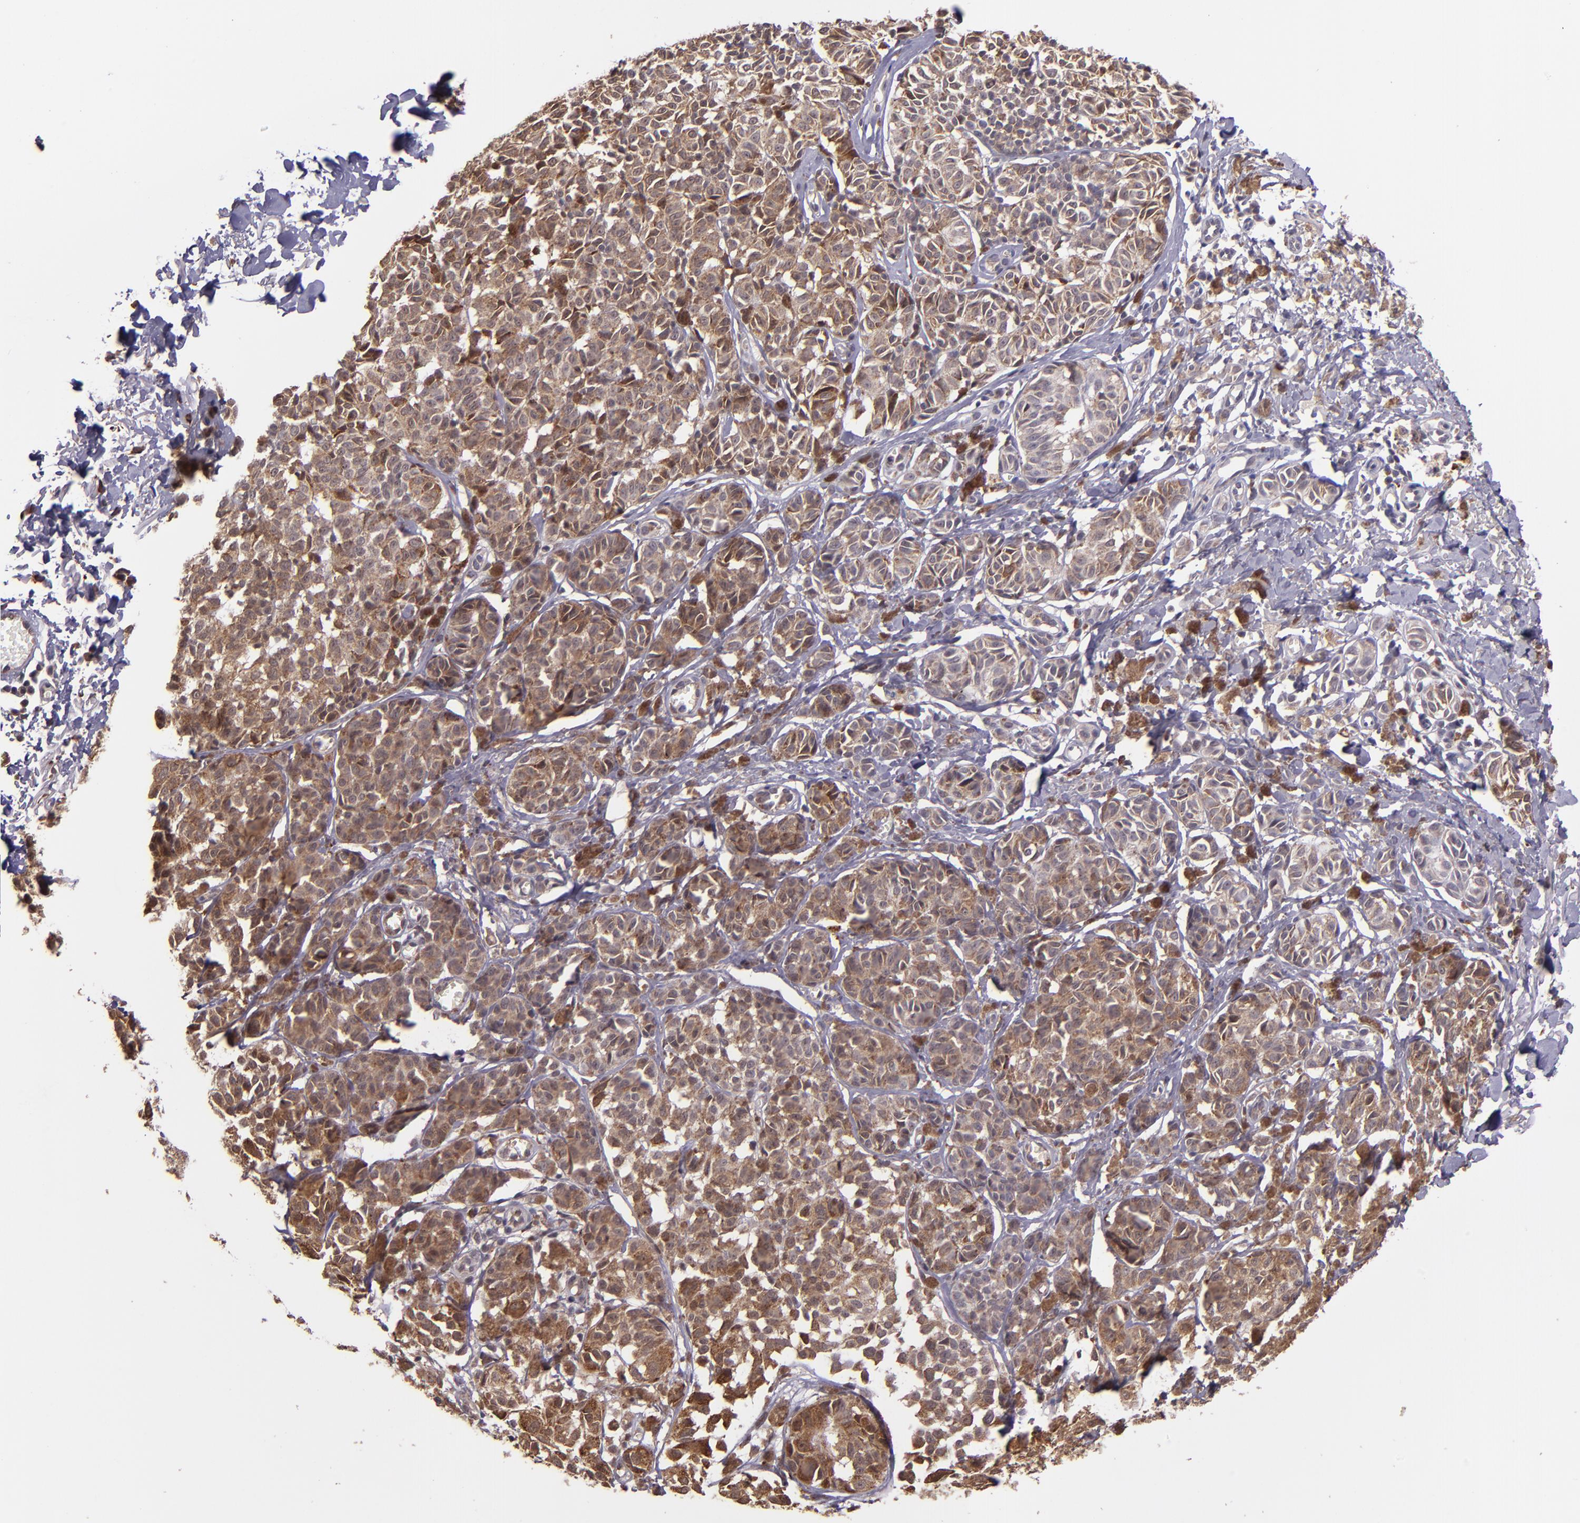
{"staining": {"intensity": "strong", "quantity": ">75%", "location": "cytoplasmic/membranous"}, "tissue": "melanoma", "cell_type": "Tumor cells", "image_type": "cancer", "snomed": [{"axis": "morphology", "description": "Malignant melanoma, NOS"}, {"axis": "topography", "description": "Skin"}], "caption": "This photomicrograph displays immunohistochemistry staining of malignant melanoma, with high strong cytoplasmic/membranous staining in about >75% of tumor cells.", "gene": "TAF7L", "patient": {"sex": "male", "age": 76}}